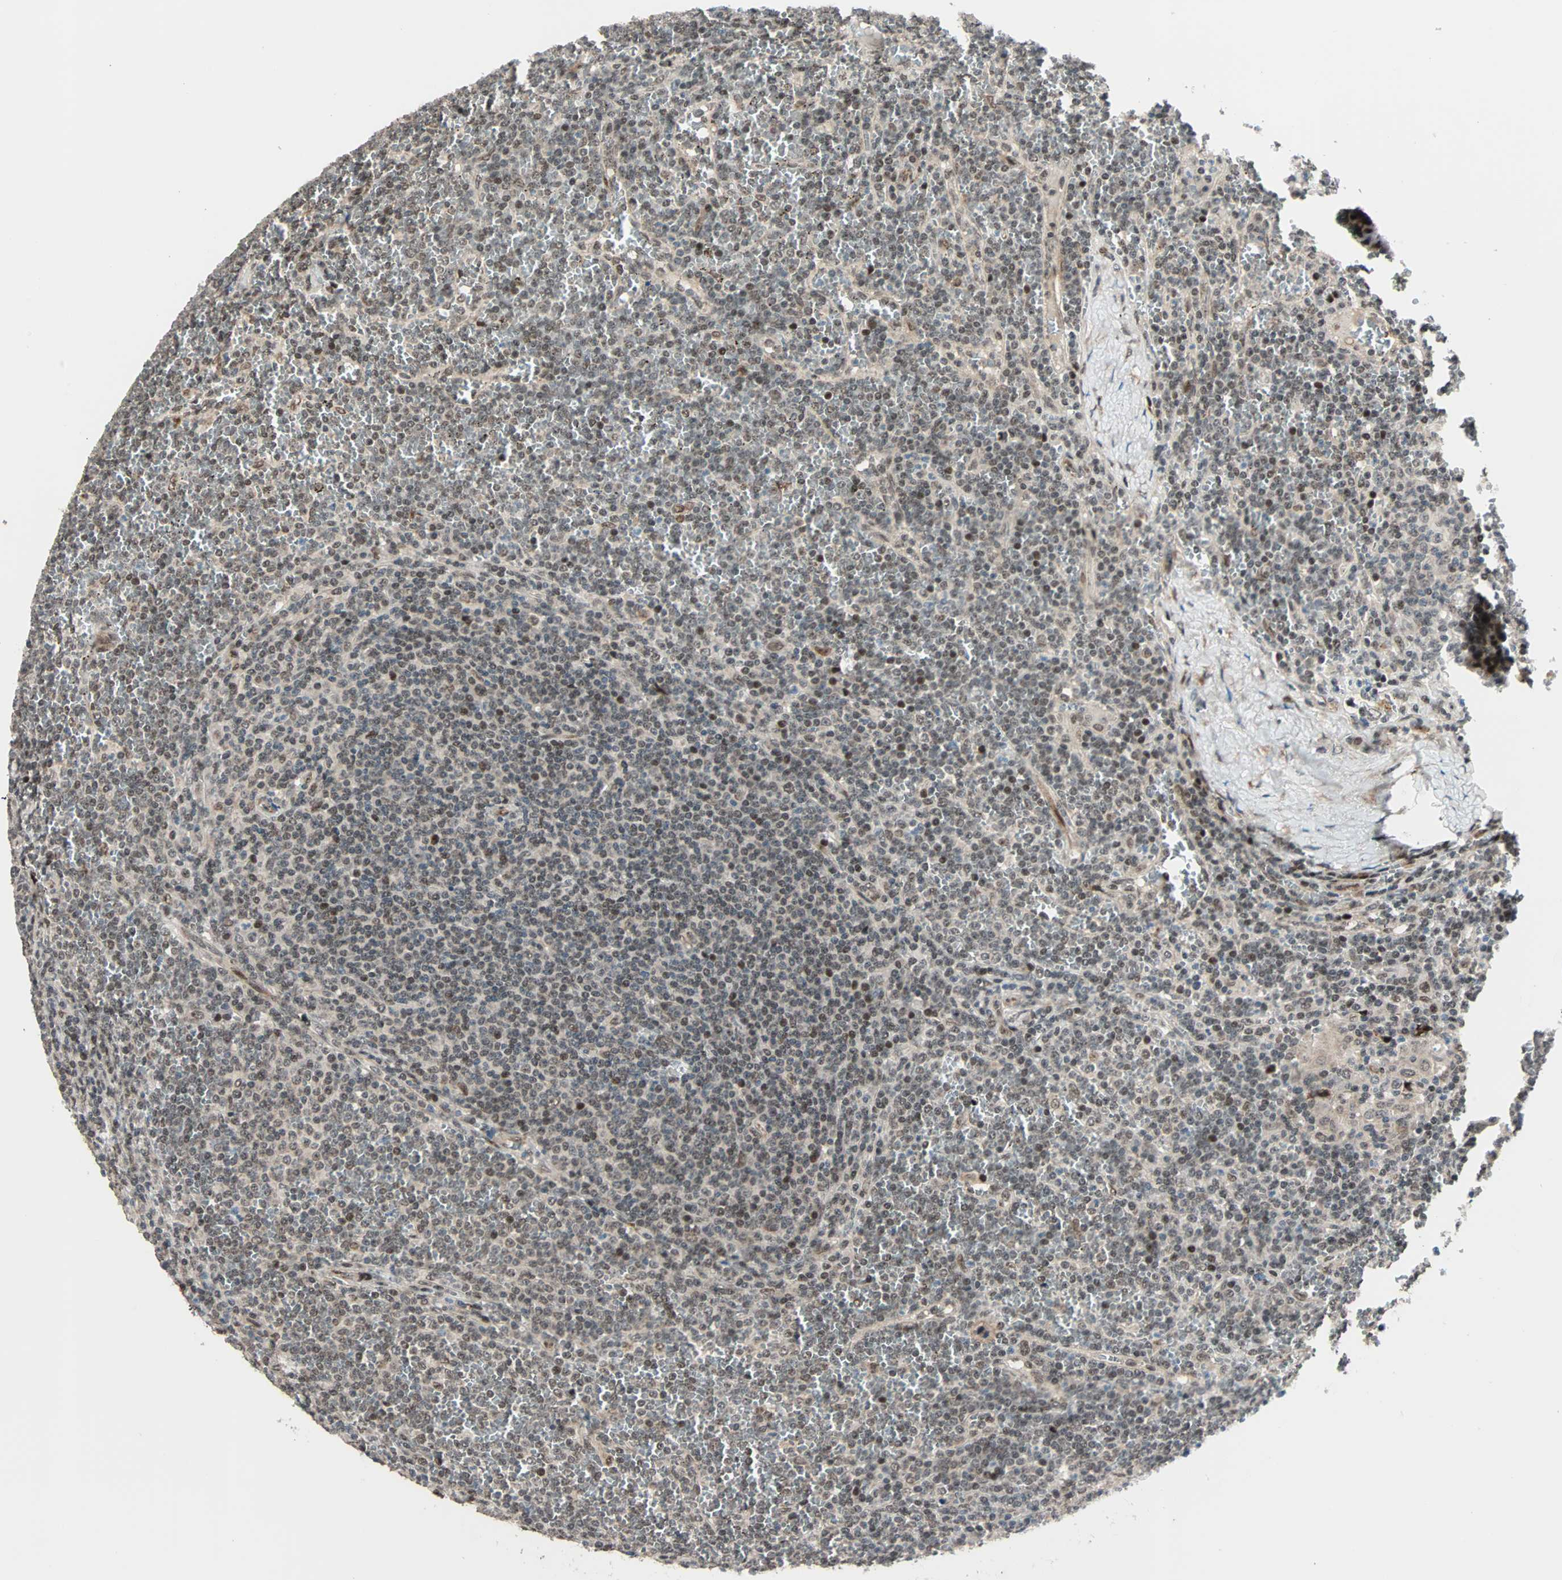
{"staining": {"intensity": "weak", "quantity": ">75%", "location": "nuclear"}, "tissue": "lymphoma", "cell_type": "Tumor cells", "image_type": "cancer", "snomed": [{"axis": "morphology", "description": "Malignant lymphoma, non-Hodgkin's type, Low grade"}, {"axis": "topography", "description": "Spleen"}], "caption": "The image reveals a brown stain indicating the presence of a protein in the nuclear of tumor cells in lymphoma. (DAB IHC, brown staining for protein, blue staining for nuclei).", "gene": "CBX4", "patient": {"sex": "female", "age": 19}}